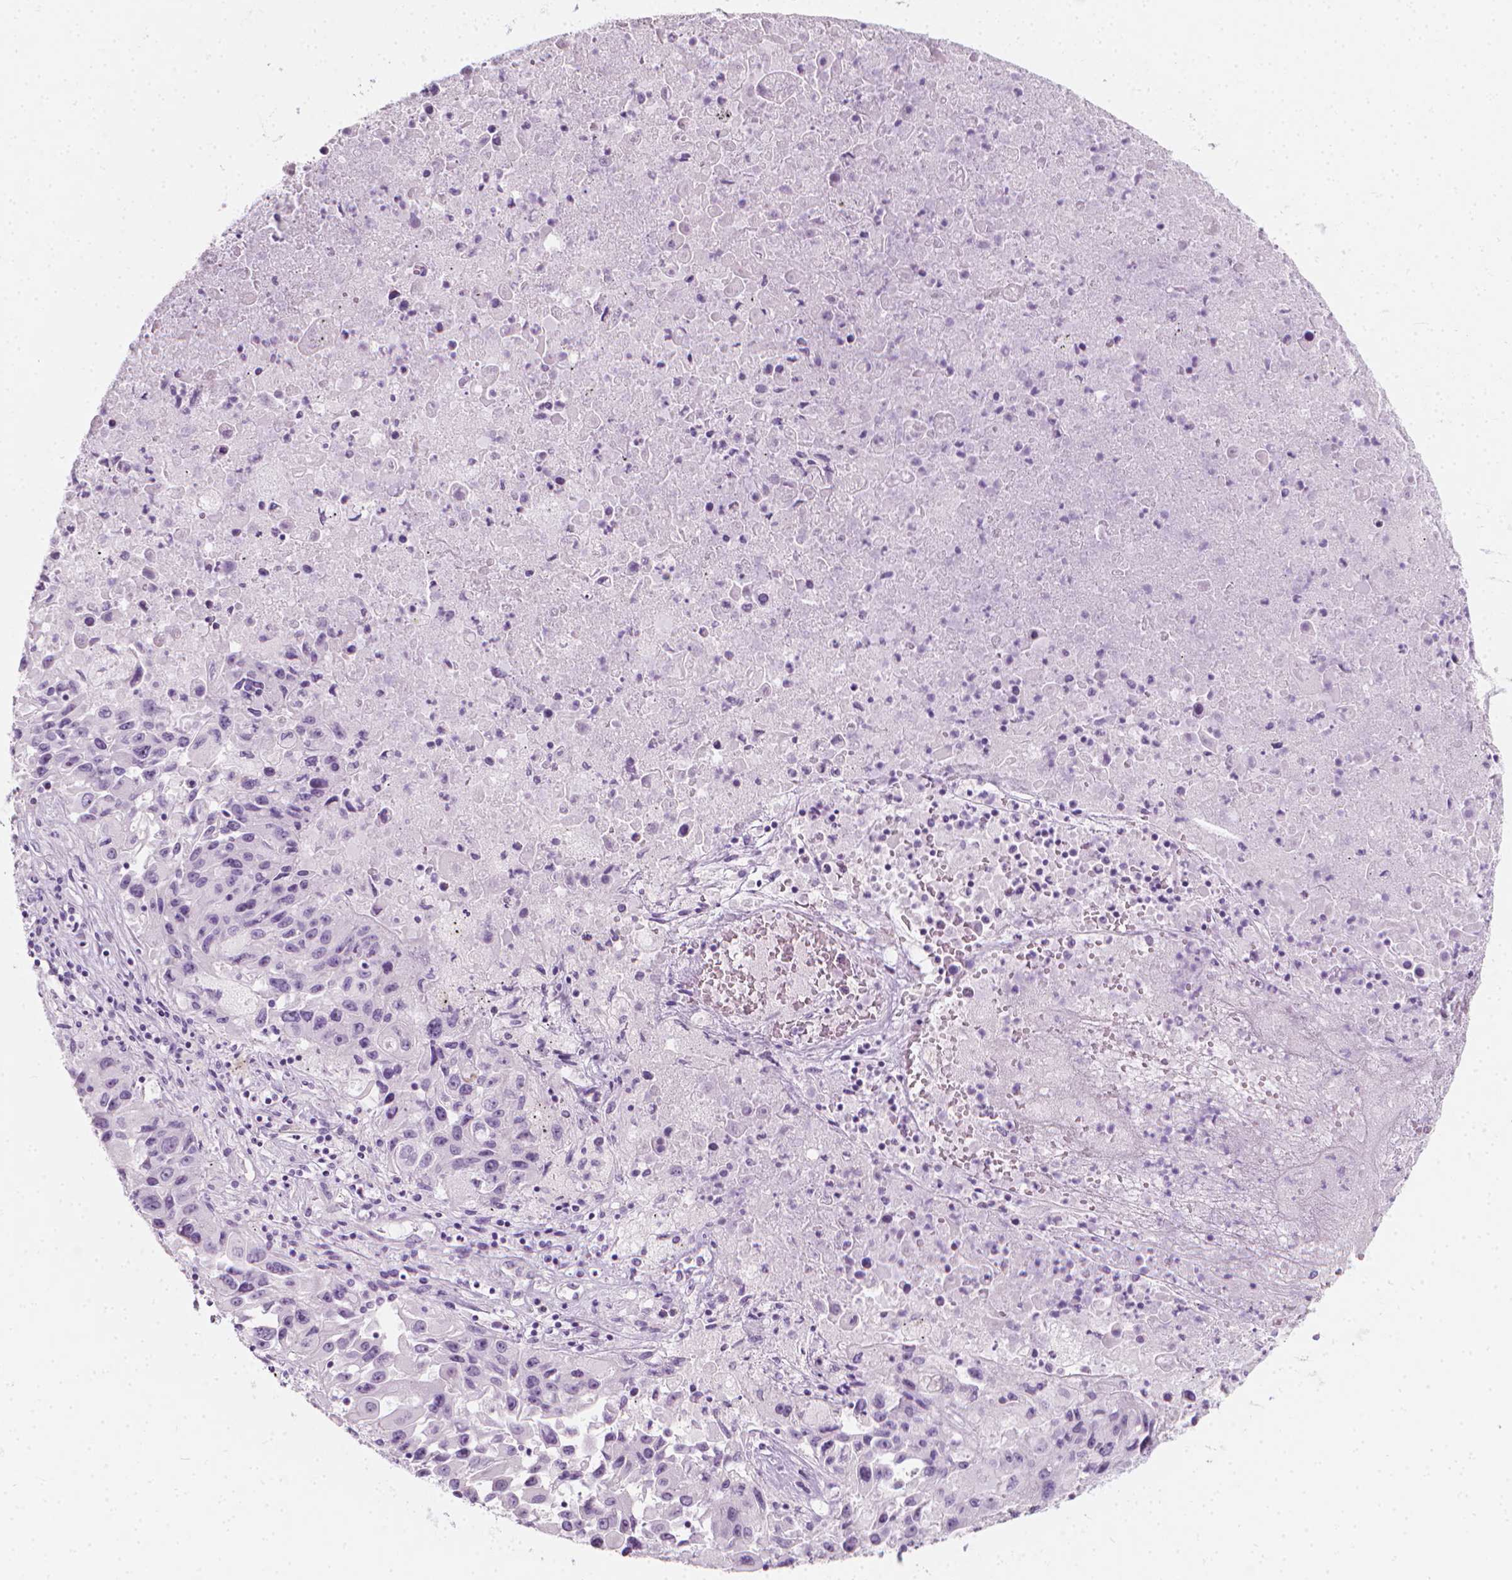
{"staining": {"intensity": "negative", "quantity": "none", "location": "none"}, "tissue": "lung cancer", "cell_type": "Tumor cells", "image_type": "cancer", "snomed": [{"axis": "morphology", "description": "Squamous cell carcinoma, NOS"}, {"axis": "topography", "description": "Lung"}], "caption": "Human lung cancer stained for a protein using immunohistochemistry (IHC) exhibits no positivity in tumor cells.", "gene": "SCG3", "patient": {"sex": "male", "age": 63}}